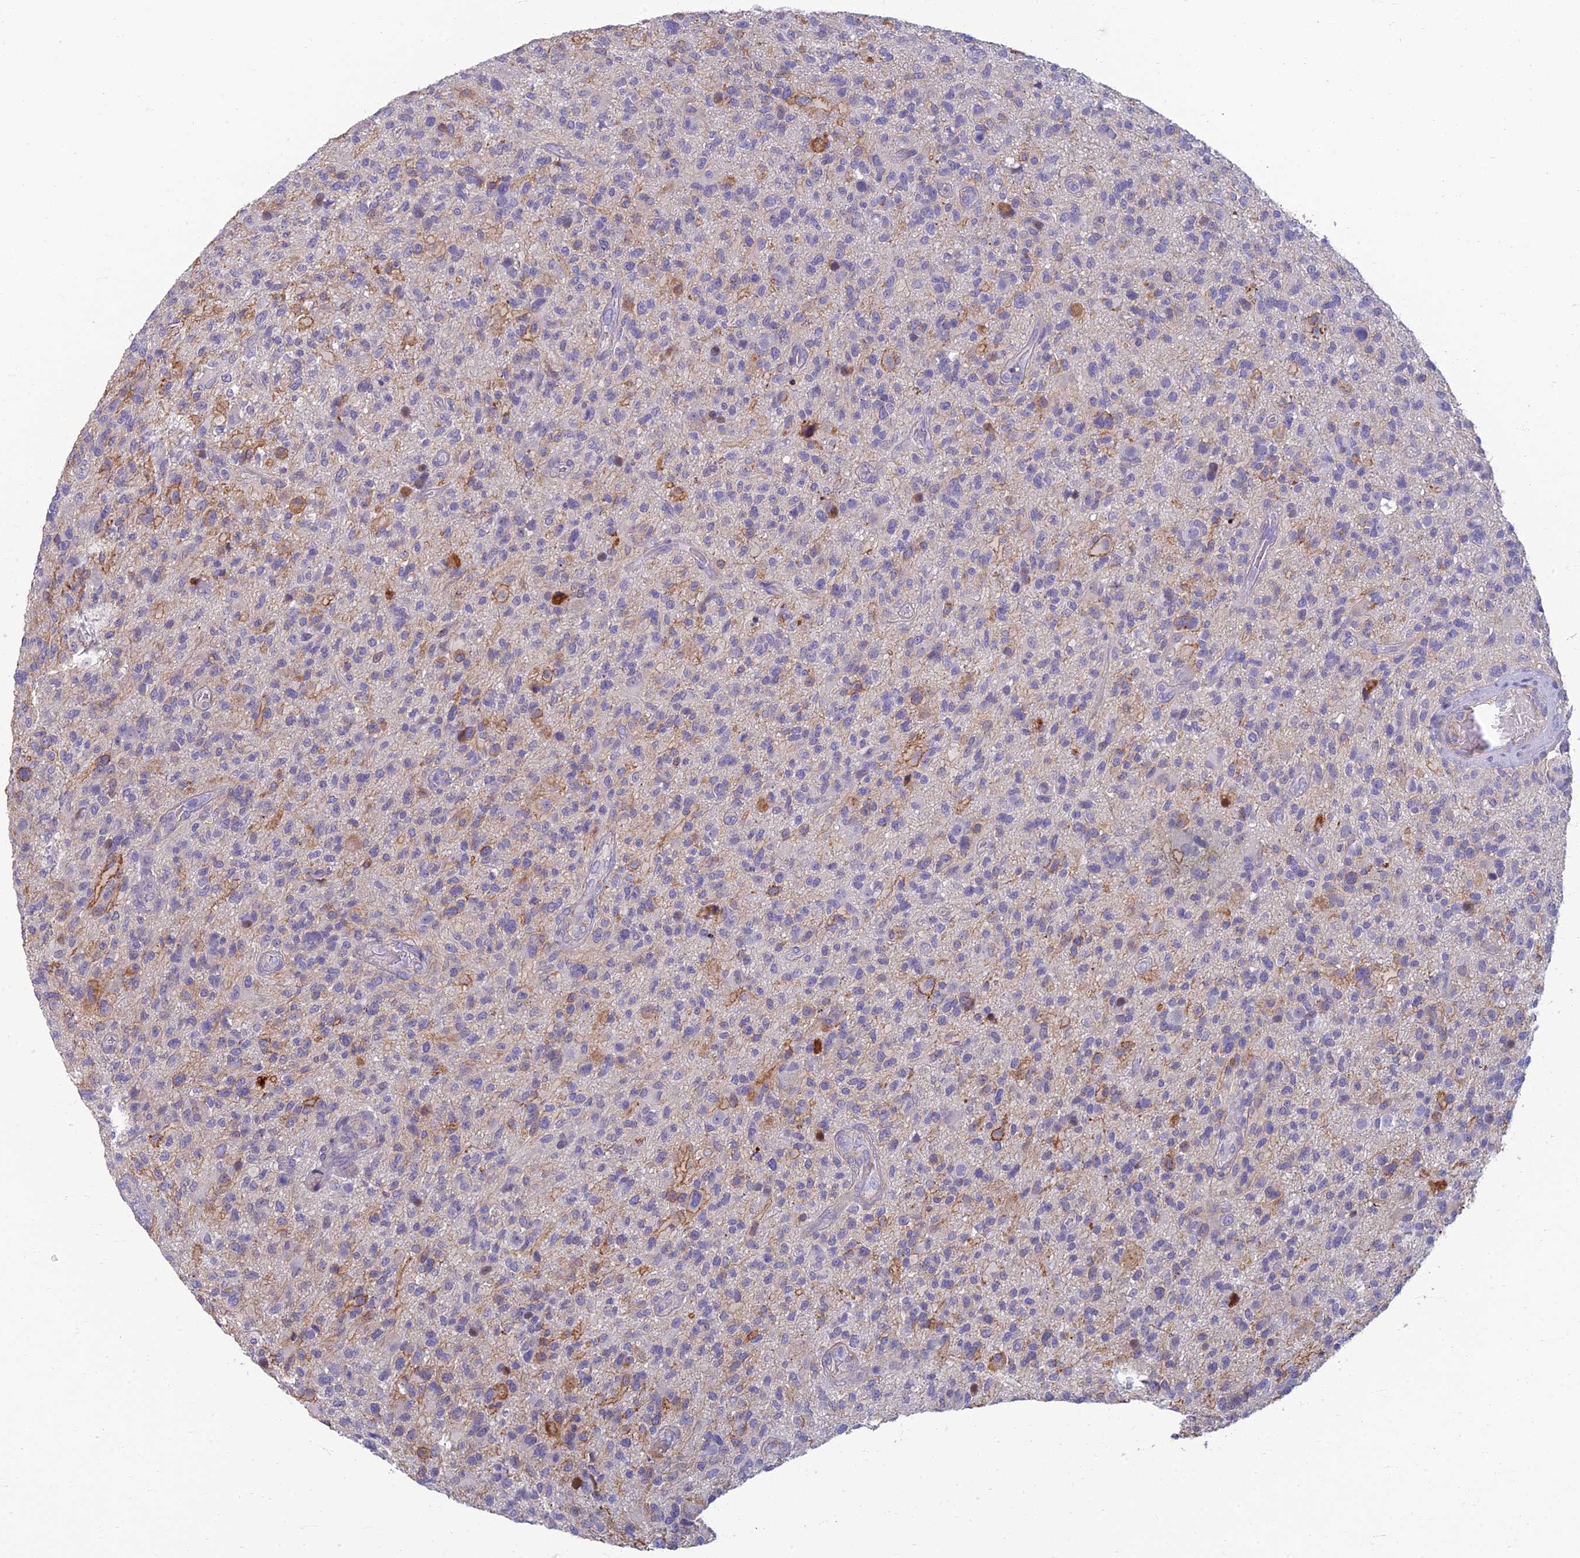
{"staining": {"intensity": "negative", "quantity": "none", "location": "none"}, "tissue": "glioma", "cell_type": "Tumor cells", "image_type": "cancer", "snomed": [{"axis": "morphology", "description": "Glioma, malignant, High grade"}, {"axis": "topography", "description": "Brain"}], "caption": "An immunohistochemistry image of glioma is shown. There is no staining in tumor cells of glioma.", "gene": "NEURL1", "patient": {"sex": "male", "age": 47}}